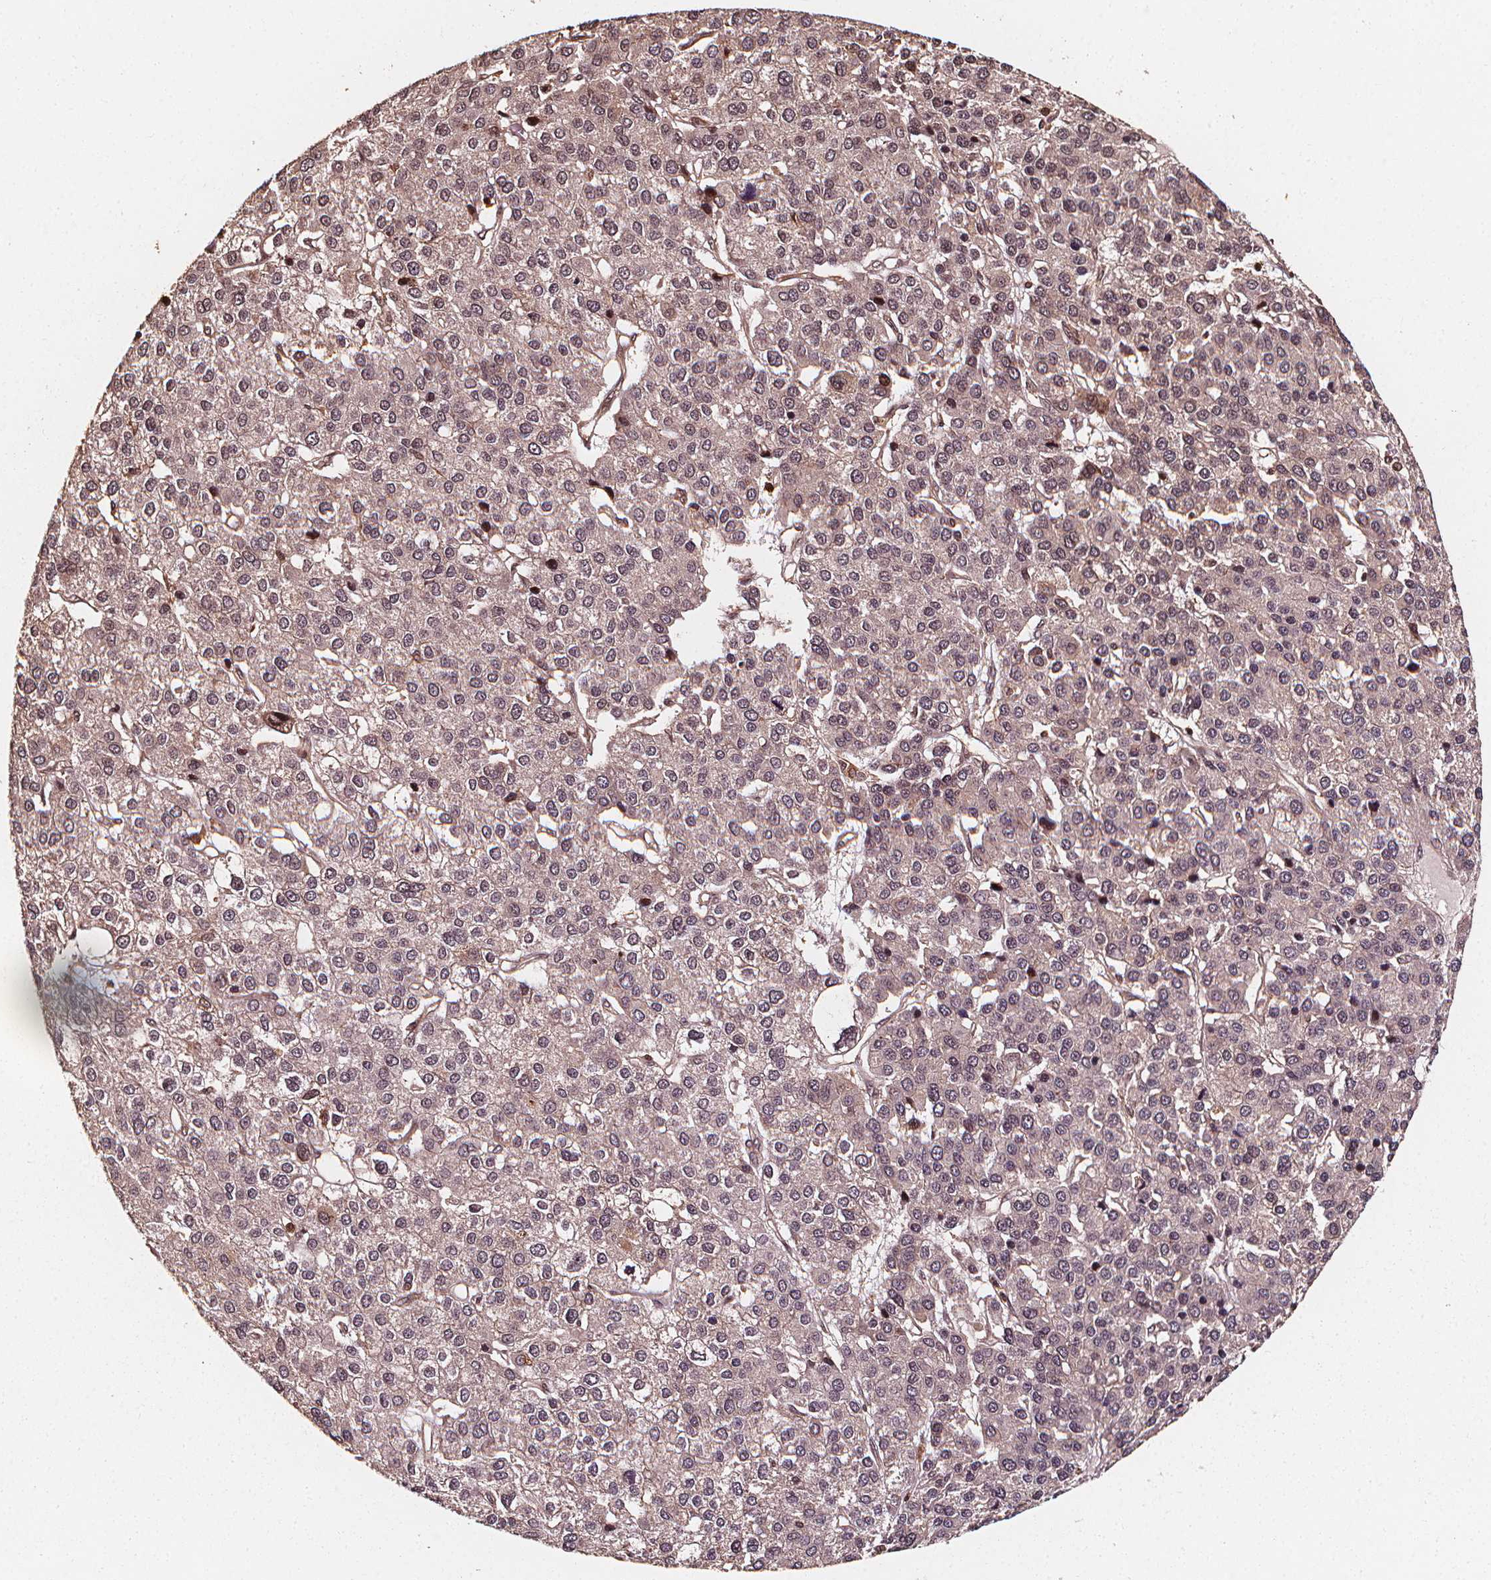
{"staining": {"intensity": "negative", "quantity": "none", "location": "none"}, "tissue": "liver cancer", "cell_type": "Tumor cells", "image_type": "cancer", "snomed": [{"axis": "morphology", "description": "Carcinoma, Hepatocellular, NOS"}, {"axis": "topography", "description": "Liver"}], "caption": "Tumor cells show no significant expression in hepatocellular carcinoma (liver).", "gene": "EXOSC9", "patient": {"sex": "female", "age": 41}}